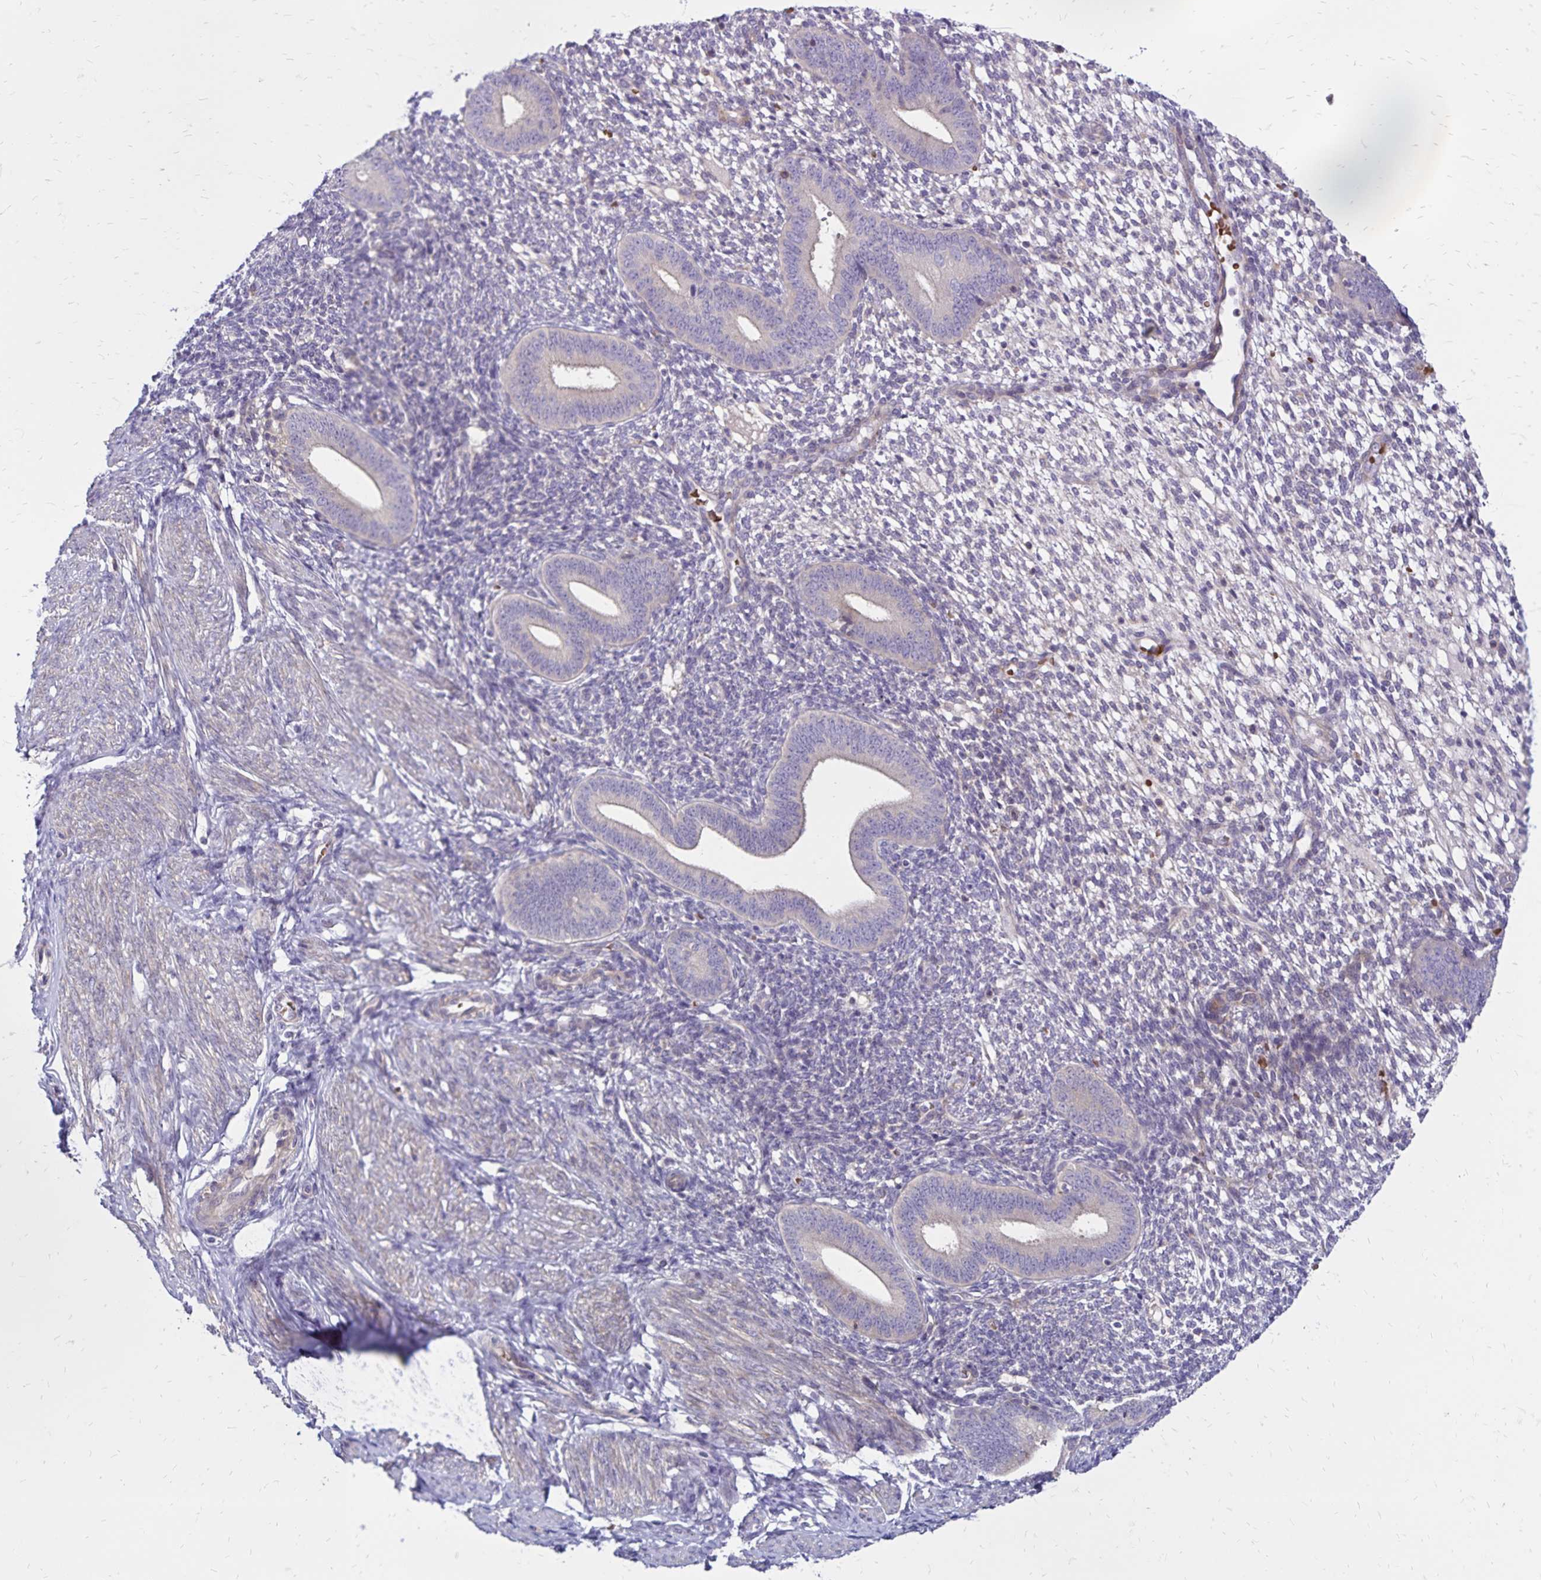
{"staining": {"intensity": "negative", "quantity": "none", "location": "none"}, "tissue": "endometrium", "cell_type": "Cells in endometrial stroma", "image_type": "normal", "snomed": [{"axis": "morphology", "description": "Normal tissue, NOS"}, {"axis": "topography", "description": "Endometrium"}], "caption": "DAB immunohistochemical staining of normal human endometrium exhibits no significant staining in cells in endometrial stroma.", "gene": "FSD1", "patient": {"sex": "female", "age": 40}}